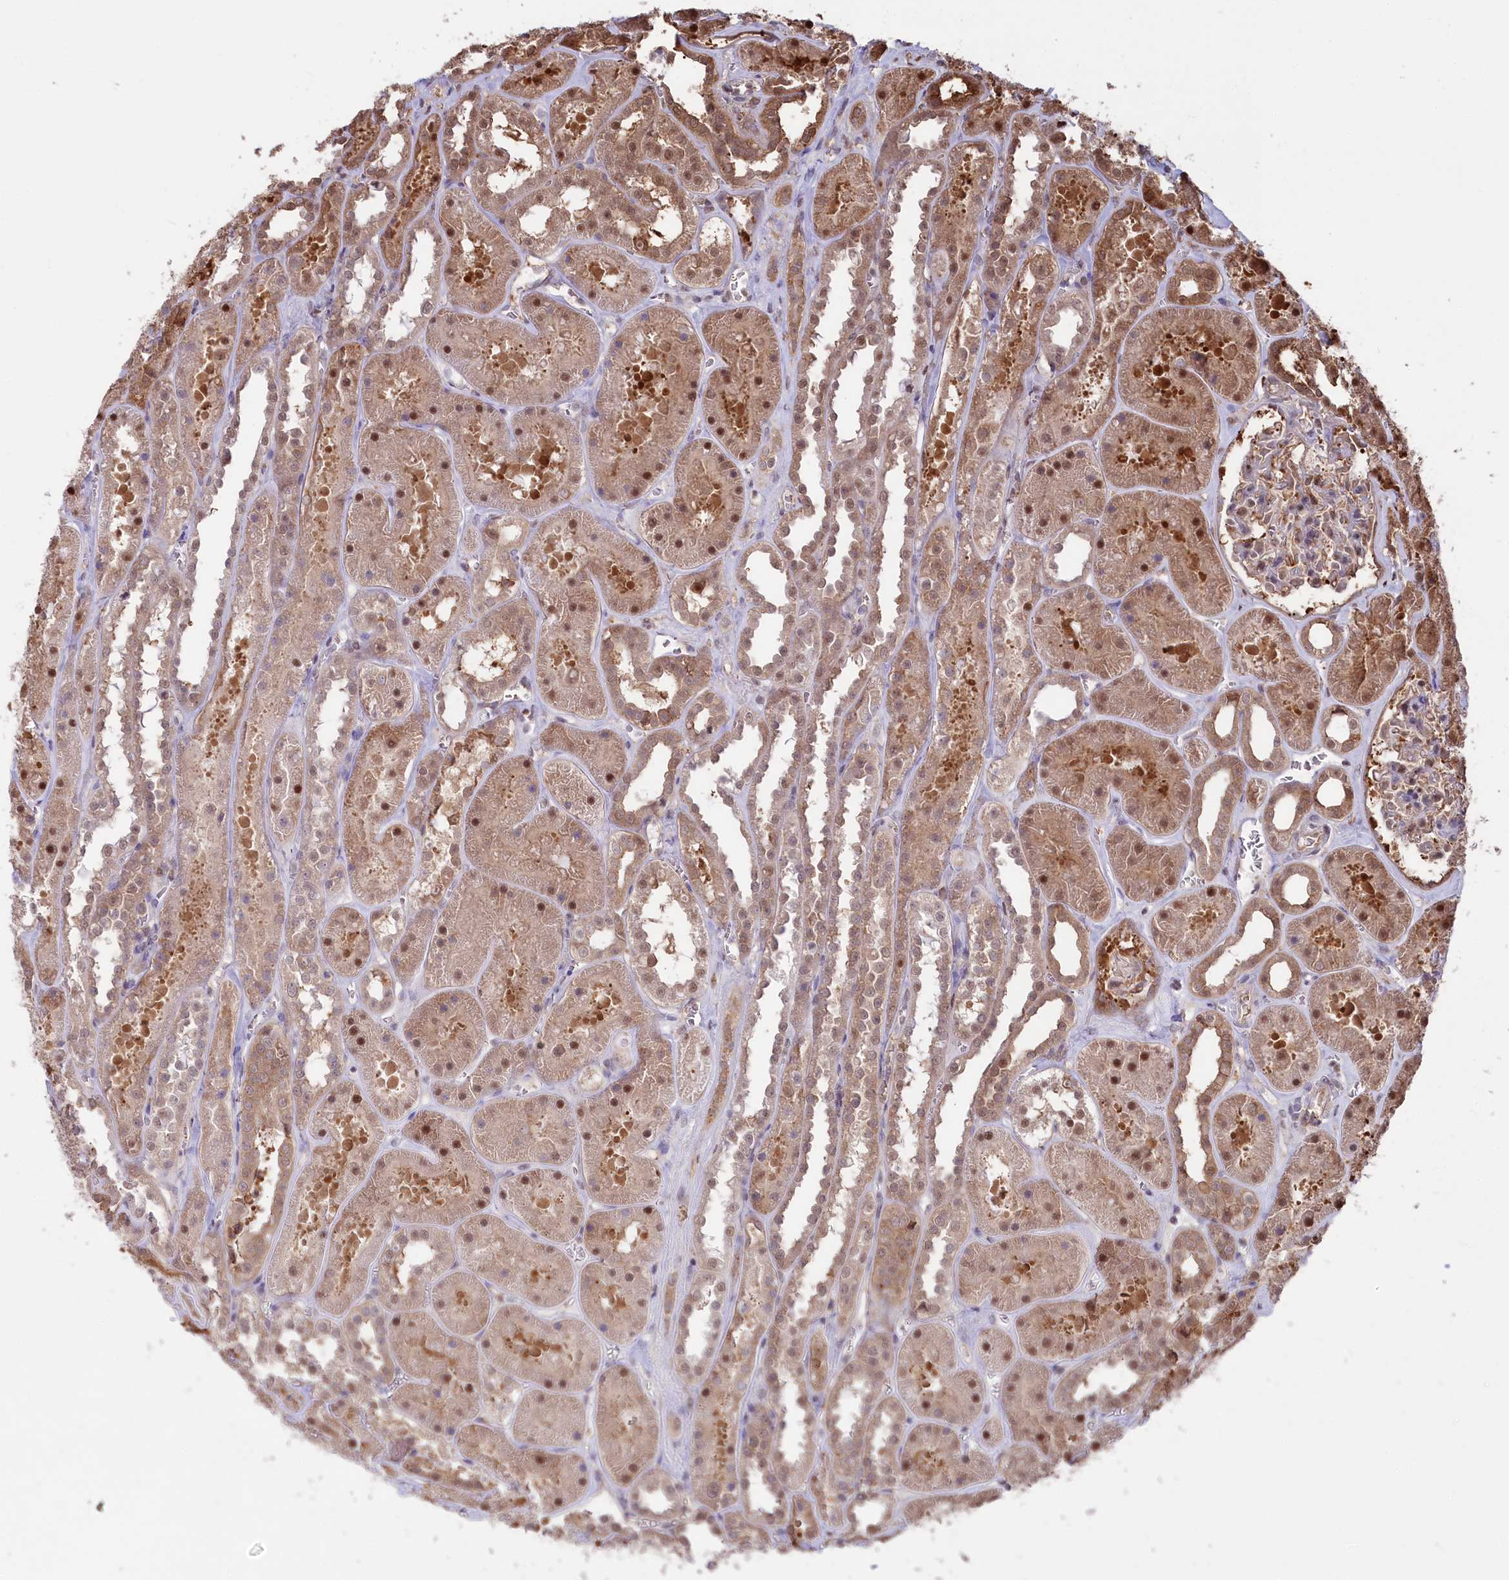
{"staining": {"intensity": "moderate", "quantity": "25%-75%", "location": "cytoplasmic/membranous"}, "tissue": "kidney", "cell_type": "Cells in glomeruli", "image_type": "normal", "snomed": [{"axis": "morphology", "description": "Normal tissue, NOS"}, {"axis": "topography", "description": "Kidney"}], "caption": "Immunohistochemistry (IHC) of normal kidney exhibits medium levels of moderate cytoplasmic/membranous positivity in approximately 25%-75% of cells in glomeruli.", "gene": "PSMA1", "patient": {"sex": "female", "age": 41}}